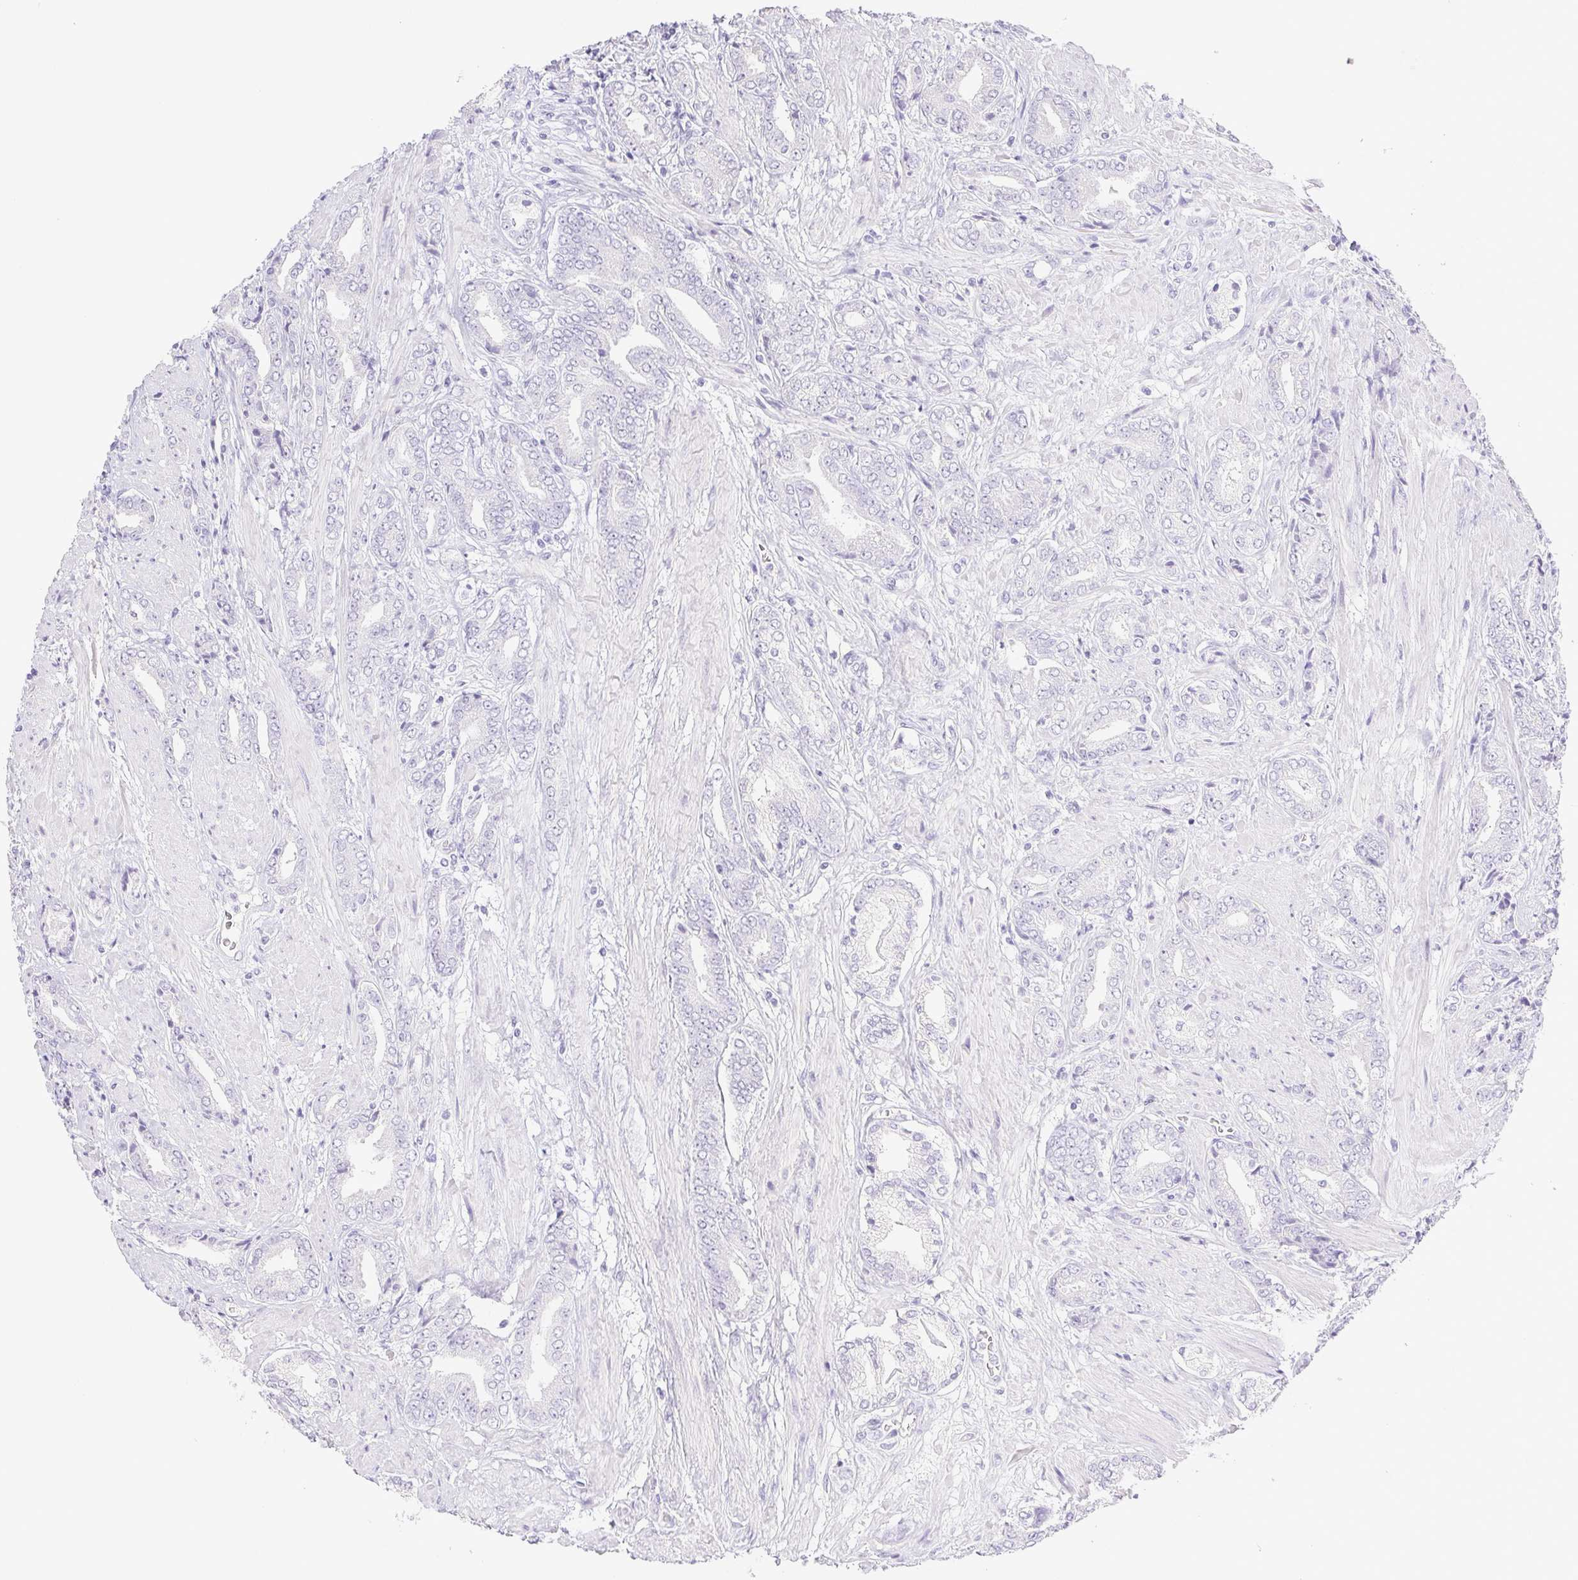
{"staining": {"intensity": "negative", "quantity": "none", "location": "none"}, "tissue": "prostate cancer", "cell_type": "Tumor cells", "image_type": "cancer", "snomed": [{"axis": "morphology", "description": "Adenocarcinoma, High grade"}, {"axis": "topography", "description": "Prostate"}], "caption": "IHC image of human prostate adenocarcinoma (high-grade) stained for a protein (brown), which exhibits no staining in tumor cells.", "gene": "PAPPA2", "patient": {"sex": "male", "age": 56}}